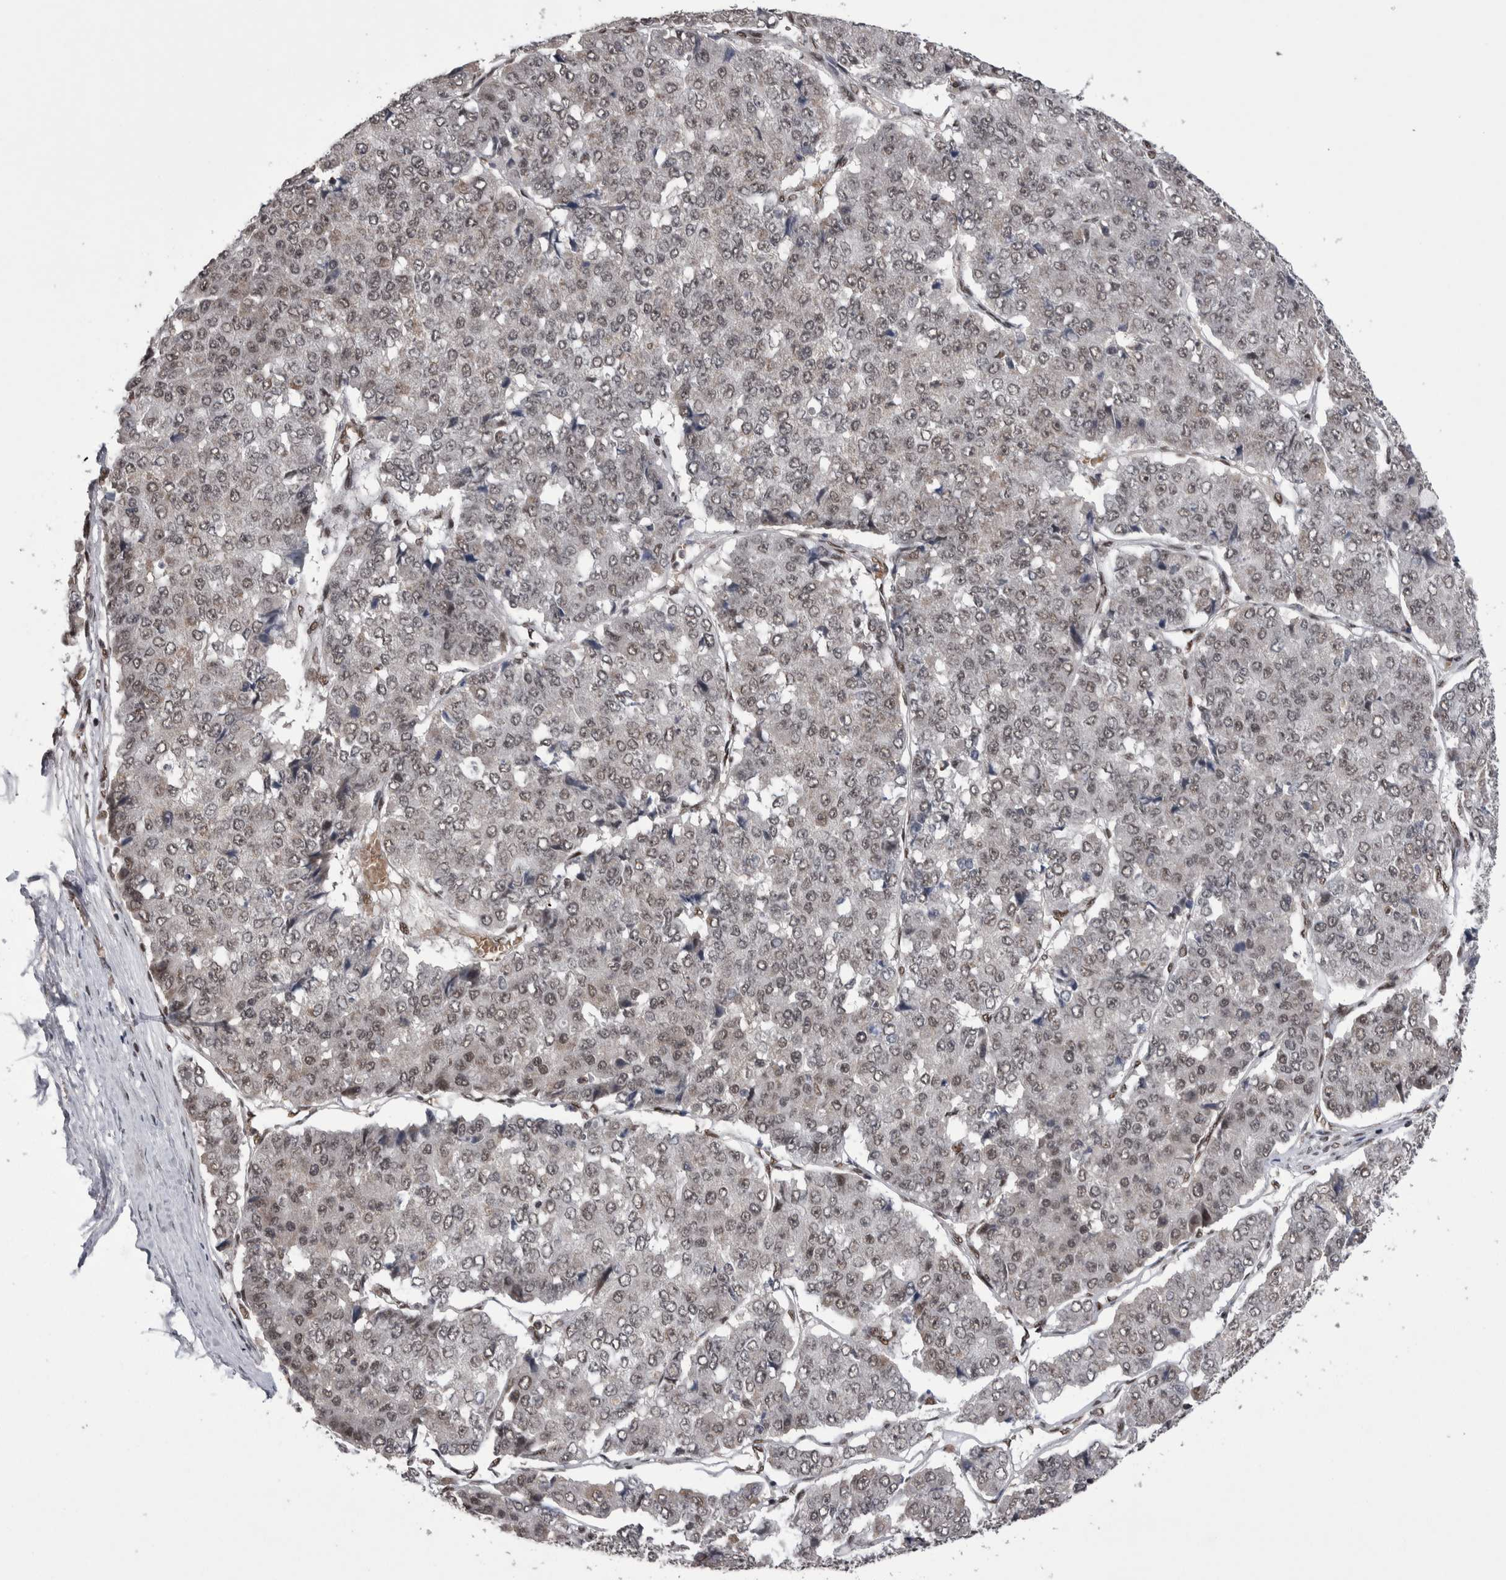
{"staining": {"intensity": "weak", "quantity": ">75%", "location": "nuclear"}, "tissue": "pancreatic cancer", "cell_type": "Tumor cells", "image_type": "cancer", "snomed": [{"axis": "morphology", "description": "Adenocarcinoma, NOS"}, {"axis": "topography", "description": "Pancreas"}], "caption": "Pancreatic cancer (adenocarcinoma) stained with a brown dye shows weak nuclear positive positivity in approximately >75% of tumor cells.", "gene": "DMTF1", "patient": {"sex": "male", "age": 50}}